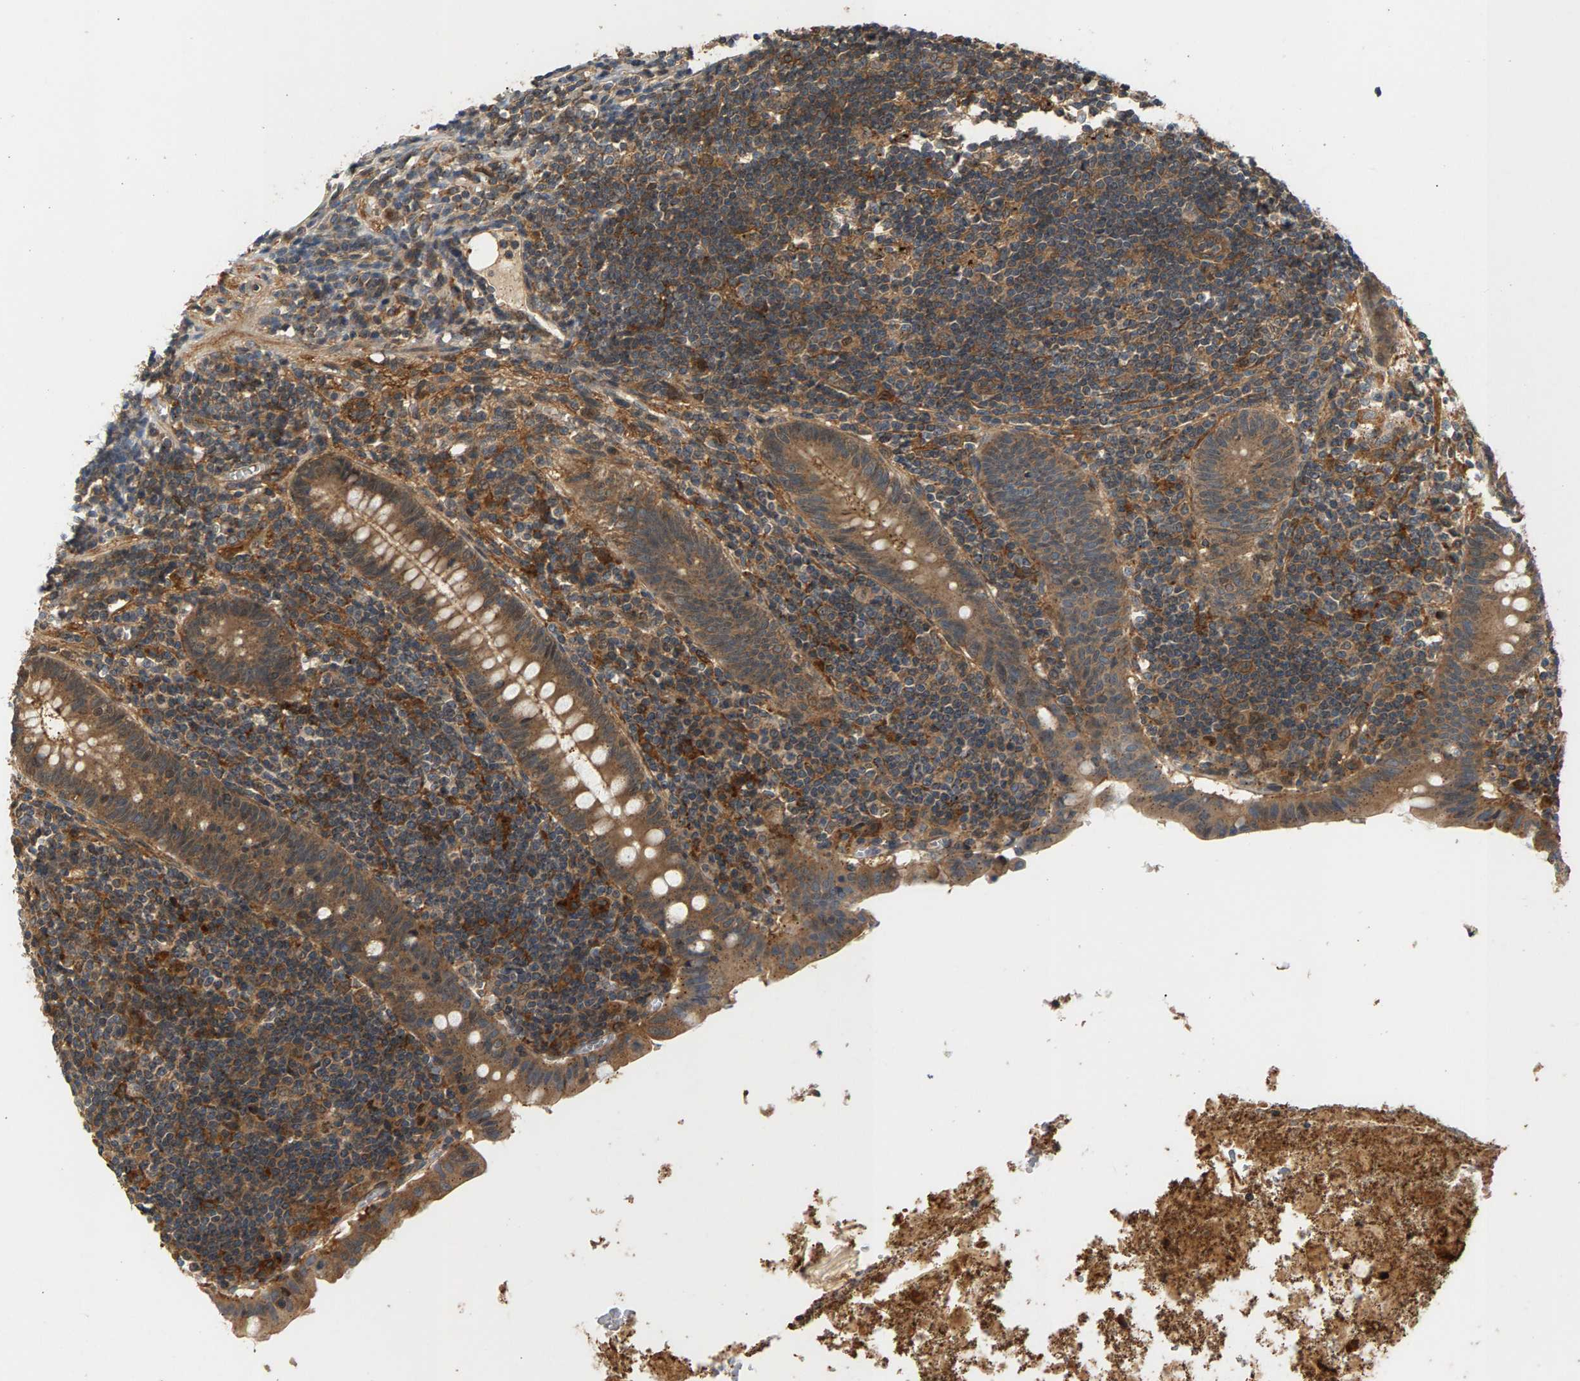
{"staining": {"intensity": "moderate", "quantity": ">75%", "location": "cytoplasmic/membranous"}, "tissue": "appendix", "cell_type": "Glandular cells", "image_type": "normal", "snomed": [{"axis": "morphology", "description": "Normal tissue, NOS"}, {"axis": "topography", "description": "Appendix"}], "caption": "Immunohistochemistry (IHC) photomicrograph of normal human appendix stained for a protein (brown), which reveals medium levels of moderate cytoplasmic/membranous staining in approximately >75% of glandular cells.", "gene": "MAP2K5", "patient": {"sex": "female", "age": 50}}